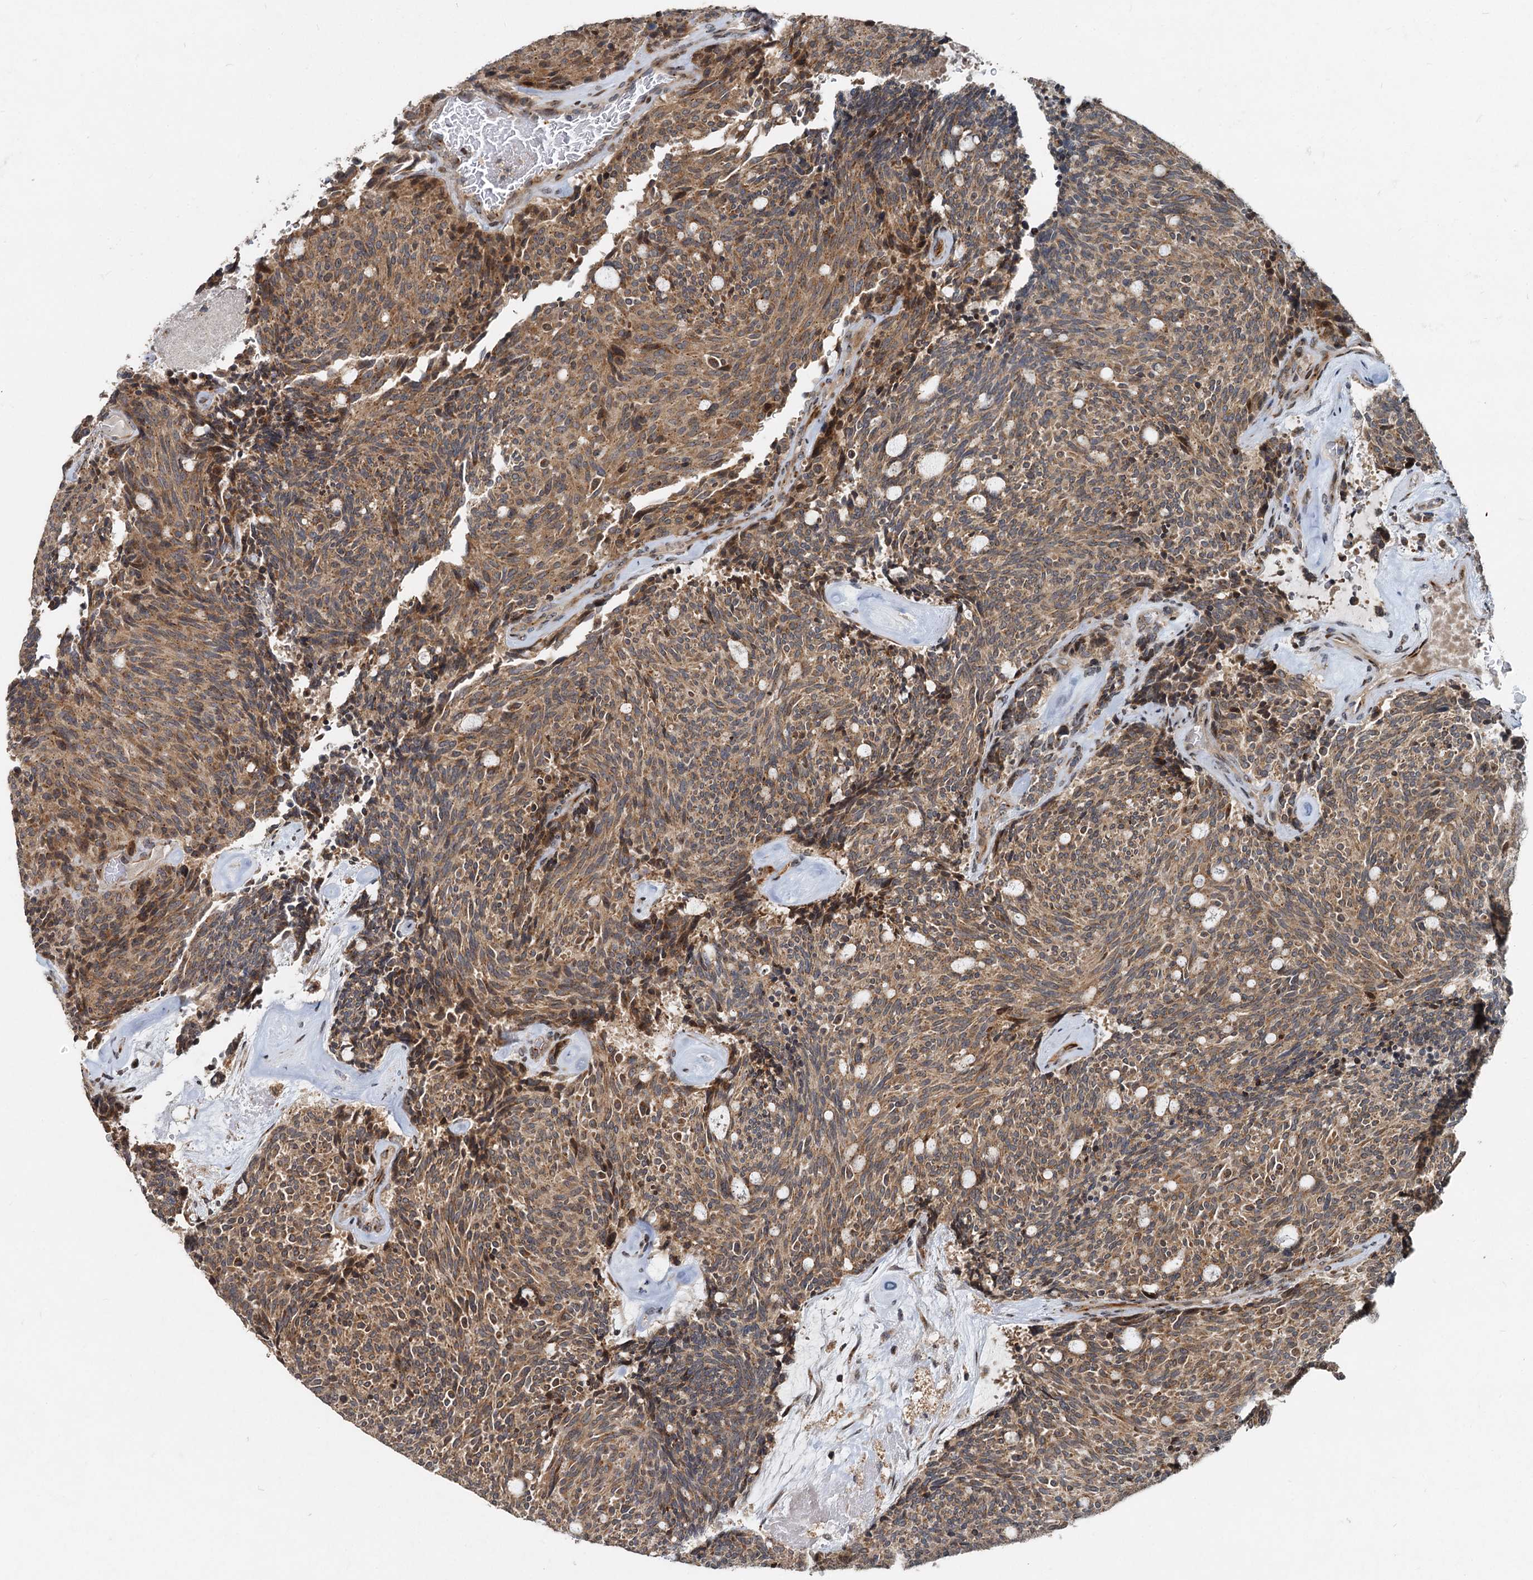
{"staining": {"intensity": "moderate", "quantity": ">75%", "location": "cytoplasmic/membranous"}, "tissue": "carcinoid", "cell_type": "Tumor cells", "image_type": "cancer", "snomed": [{"axis": "morphology", "description": "Carcinoid, malignant, NOS"}, {"axis": "topography", "description": "Pancreas"}], "caption": "Immunohistochemistry (IHC) (DAB (3,3'-diaminobenzidine)) staining of carcinoid shows moderate cytoplasmic/membranous protein positivity in about >75% of tumor cells.", "gene": "CEP68", "patient": {"sex": "female", "age": 54}}